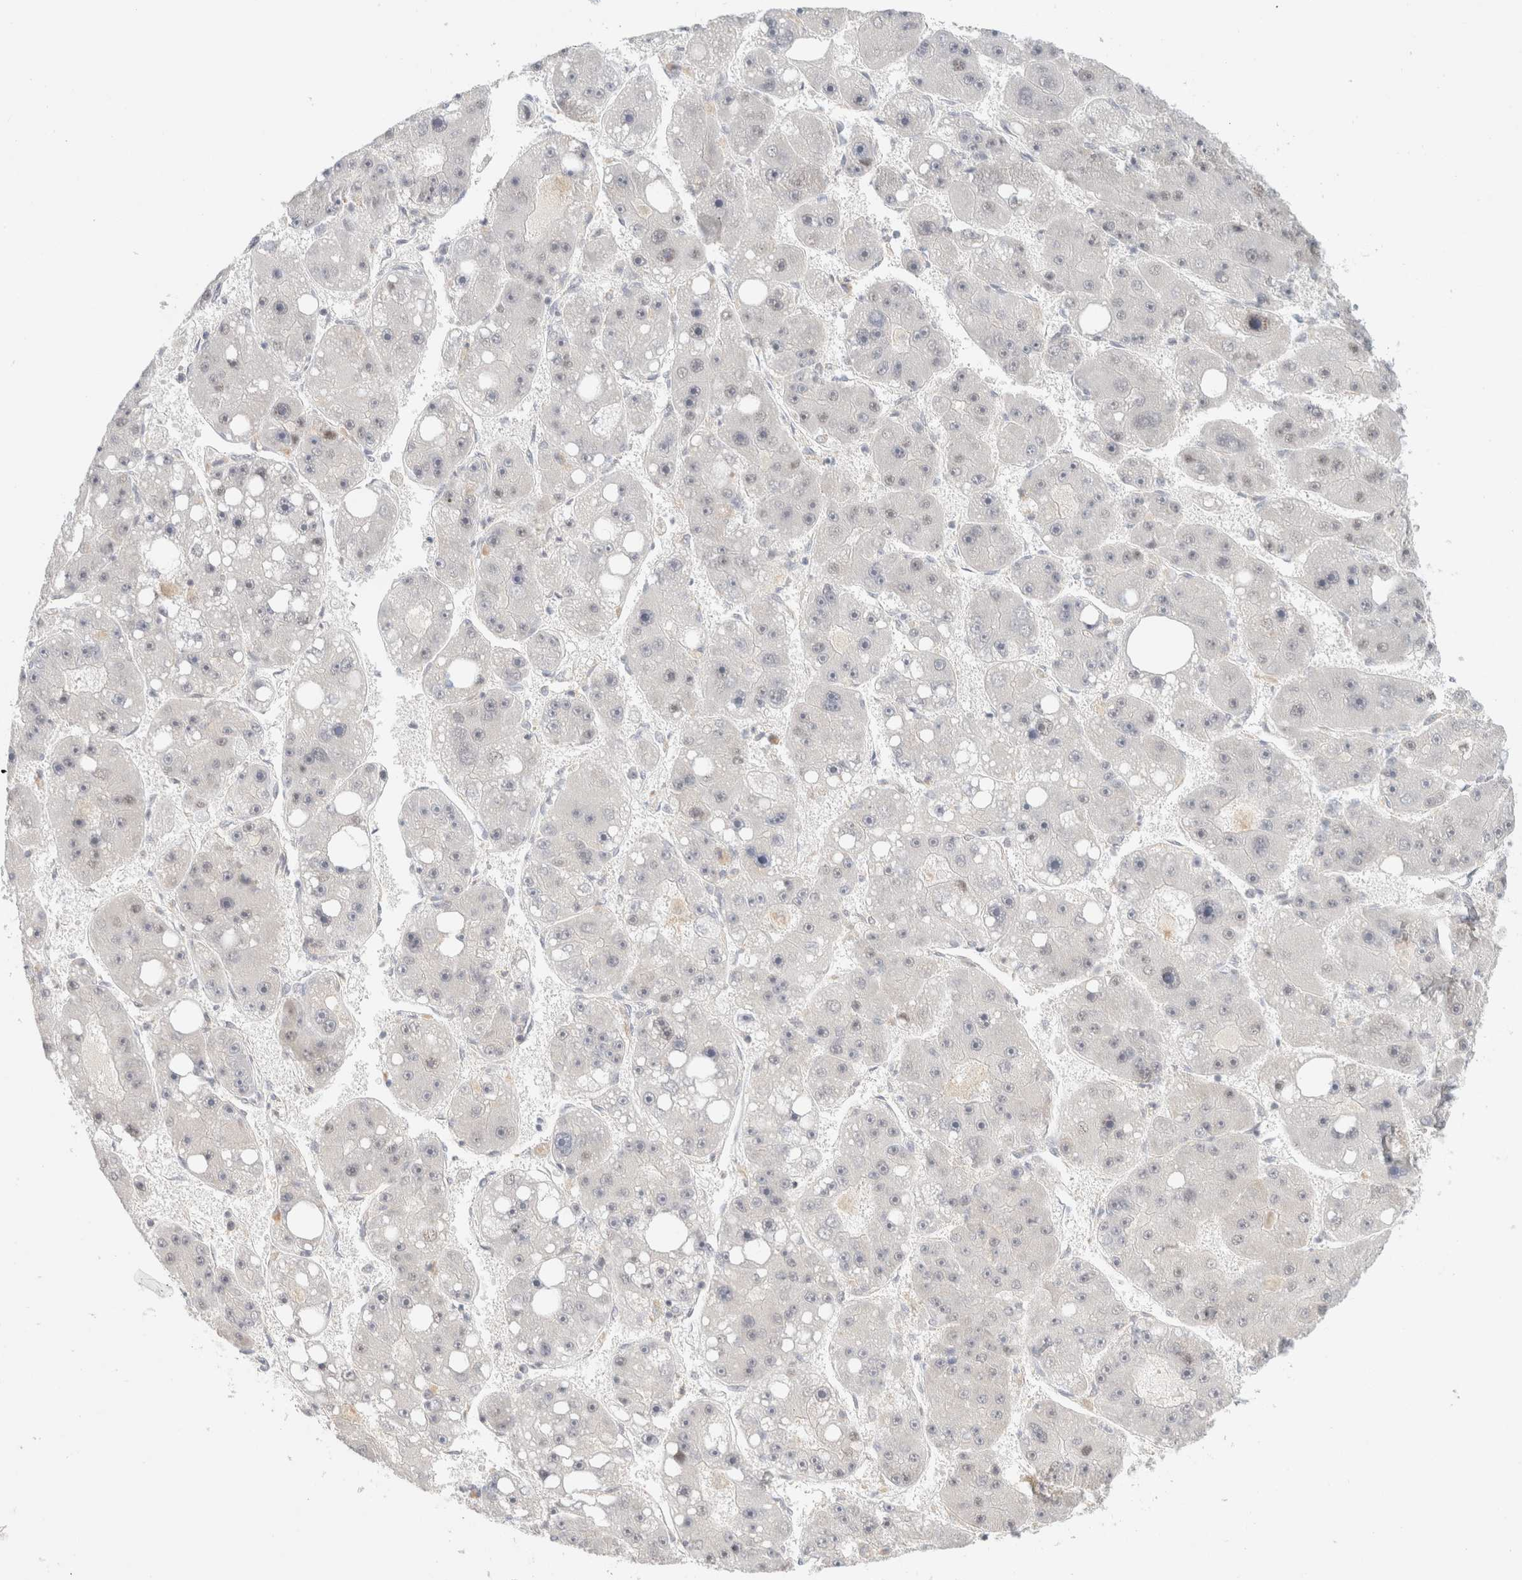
{"staining": {"intensity": "negative", "quantity": "none", "location": "none"}, "tissue": "liver cancer", "cell_type": "Tumor cells", "image_type": "cancer", "snomed": [{"axis": "morphology", "description": "Carcinoma, Hepatocellular, NOS"}, {"axis": "topography", "description": "Liver"}], "caption": "Tumor cells show no significant protein positivity in liver cancer.", "gene": "MRM3", "patient": {"sex": "female", "age": 61}}